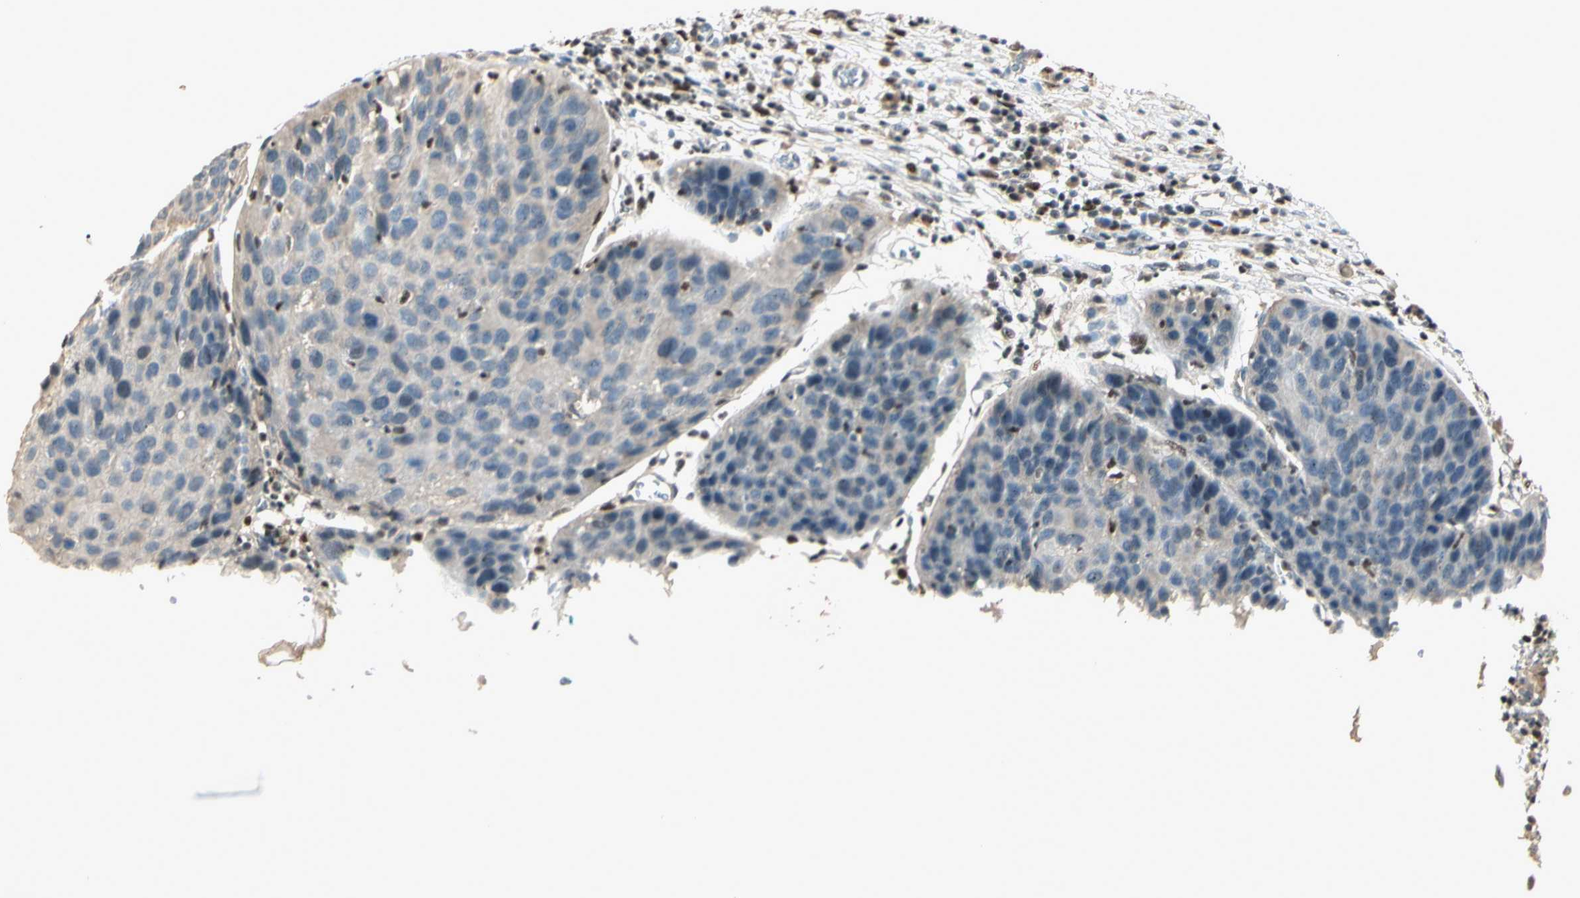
{"staining": {"intensity": "negative", "quantity": "none", "location": "none"}, "tissue": "cervical cancer", "cell_type": "Tumor cells", "image_type": "cancer", "snomed": [{"axis": "morphology", "description": "Squamous cell carcinoma, NOS"}, {"axis": "topography", "description": "Cervix"}], "caption": "This is a image of immunohistochemistry staining of cervical cancer (squamous cell carcinoma), which shows no expression in tumor cells. (DAB immunohistochemistry (IHC) visualized using brightfield microscopy, high magnification).", "gene": "NFYA", "patient": {"sex": "female", "age": 38}}